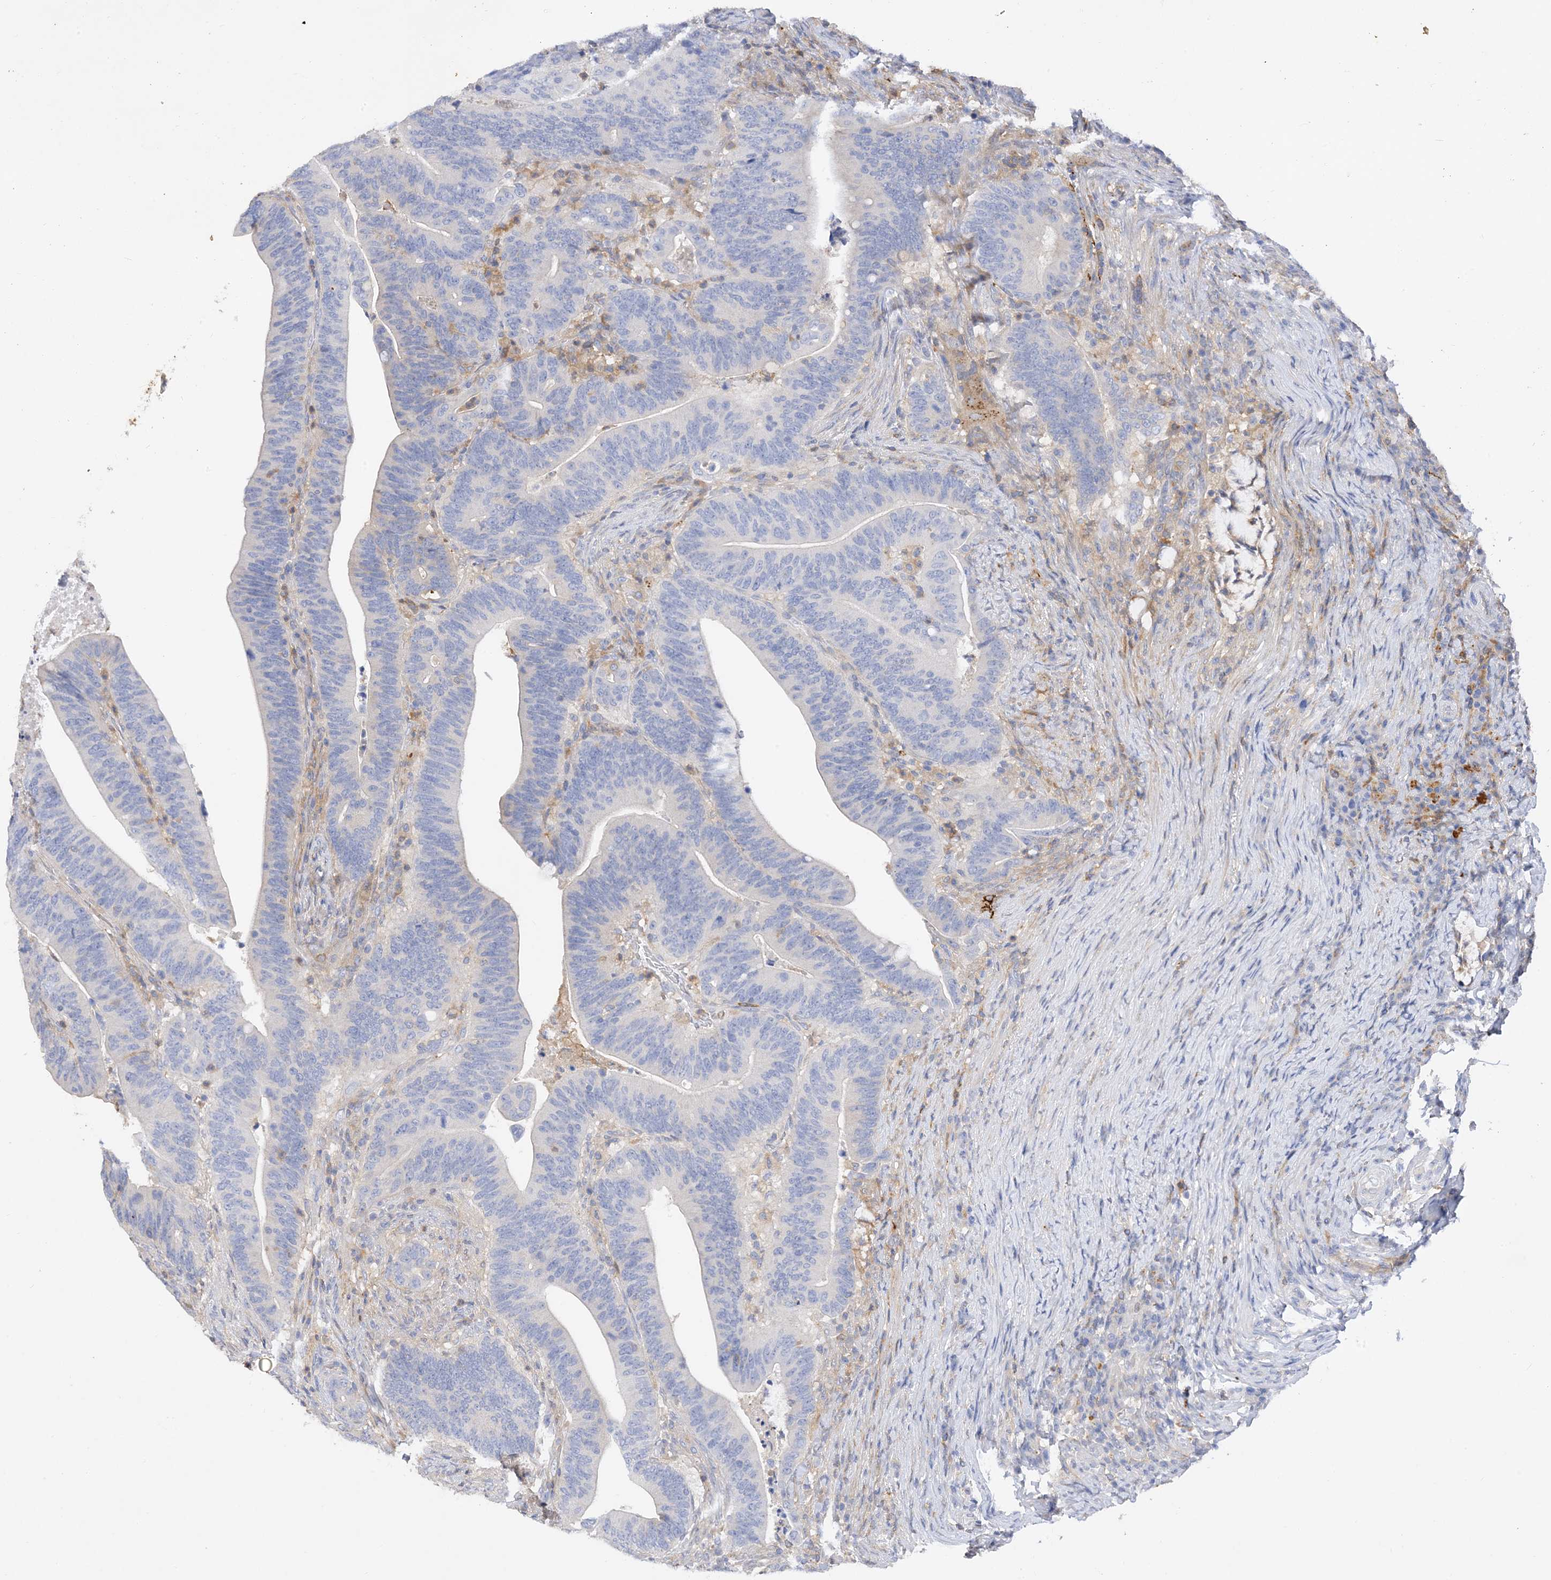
{"staining": {"intensity": "negative", "quantity": "none", "location": "none"}, "tissue": "colorectal cancer", "cell_type": "Tumor cells", "image_type": "cancer", "snomed": [{"axis": "morphology", "description": "Adenocarcinoma, NOS"}, {"axis": "topography", "description": "Colon"}], "caption": "Immunohistochemical staining of human adenocarcinoma (colorectal) demonstrates no significant staining in tumor cells. (Immunohistochemistry, brightfield microscopy, high magnification).", "gene": "ARV1", "patient": {"sex": "female", "age": 66}}